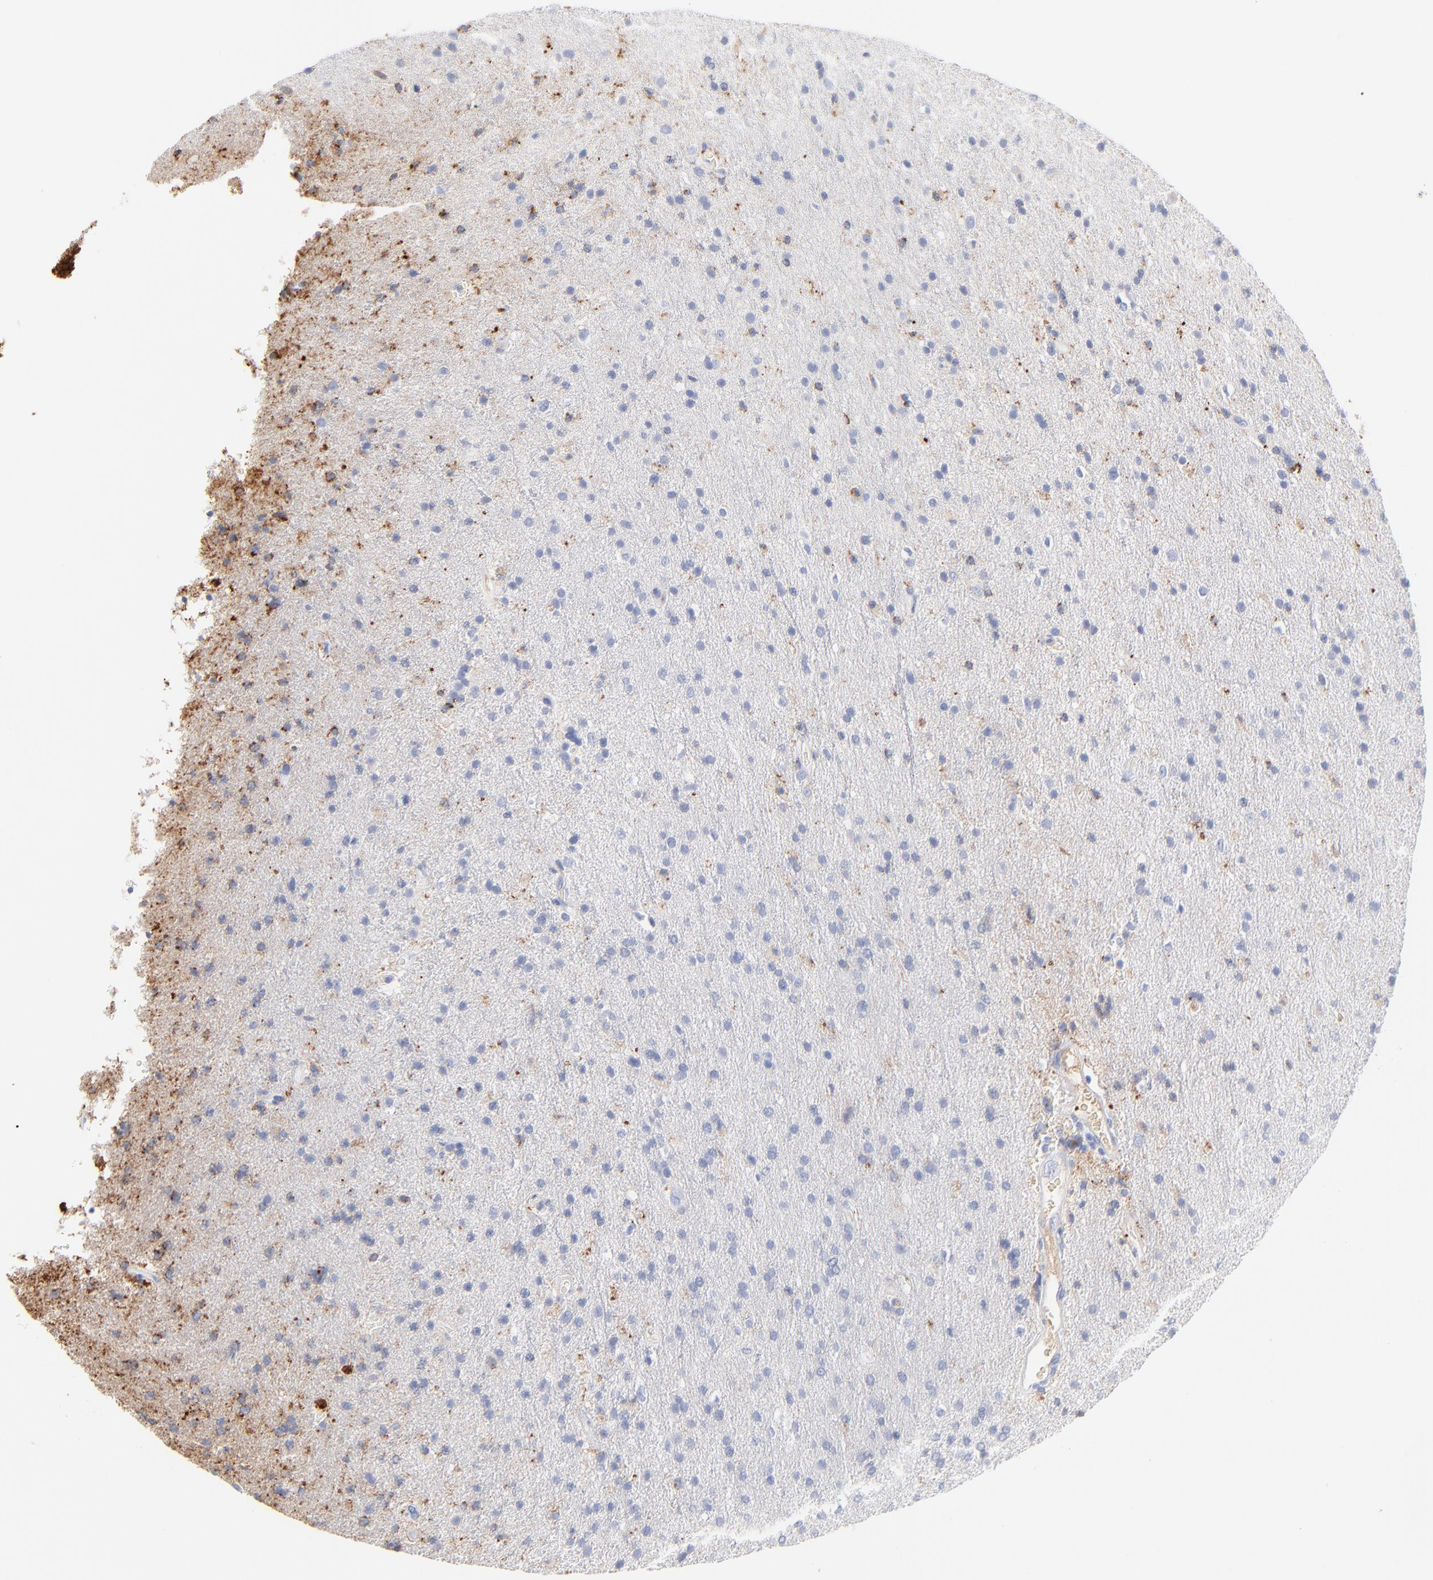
{"staining": {"intensity": "negative", "quantity": "none", "location": "none"}, "tissue": "glioma", "cell_type": "Tumor cells", "image_type": "cancer", "snomed": [{"axis": "morphology", "description": "Glioma, malignant, High grade"}, {"axis": "topography", "description": "Brain"}], "caption": "High power microscopy photomicrograph of an immunohistochemistry (IHC) image of malignant glioma (high-grade), revealing no significant positivity in tumor cells. Brightfield microscopy of IHC stained with DAB (3,3'-diaminobenzidine) (brown) and hematoxylin (blue), captured at high magnification.", "gene": "APOH", "patient": {"sex": "male", "age": 33}}